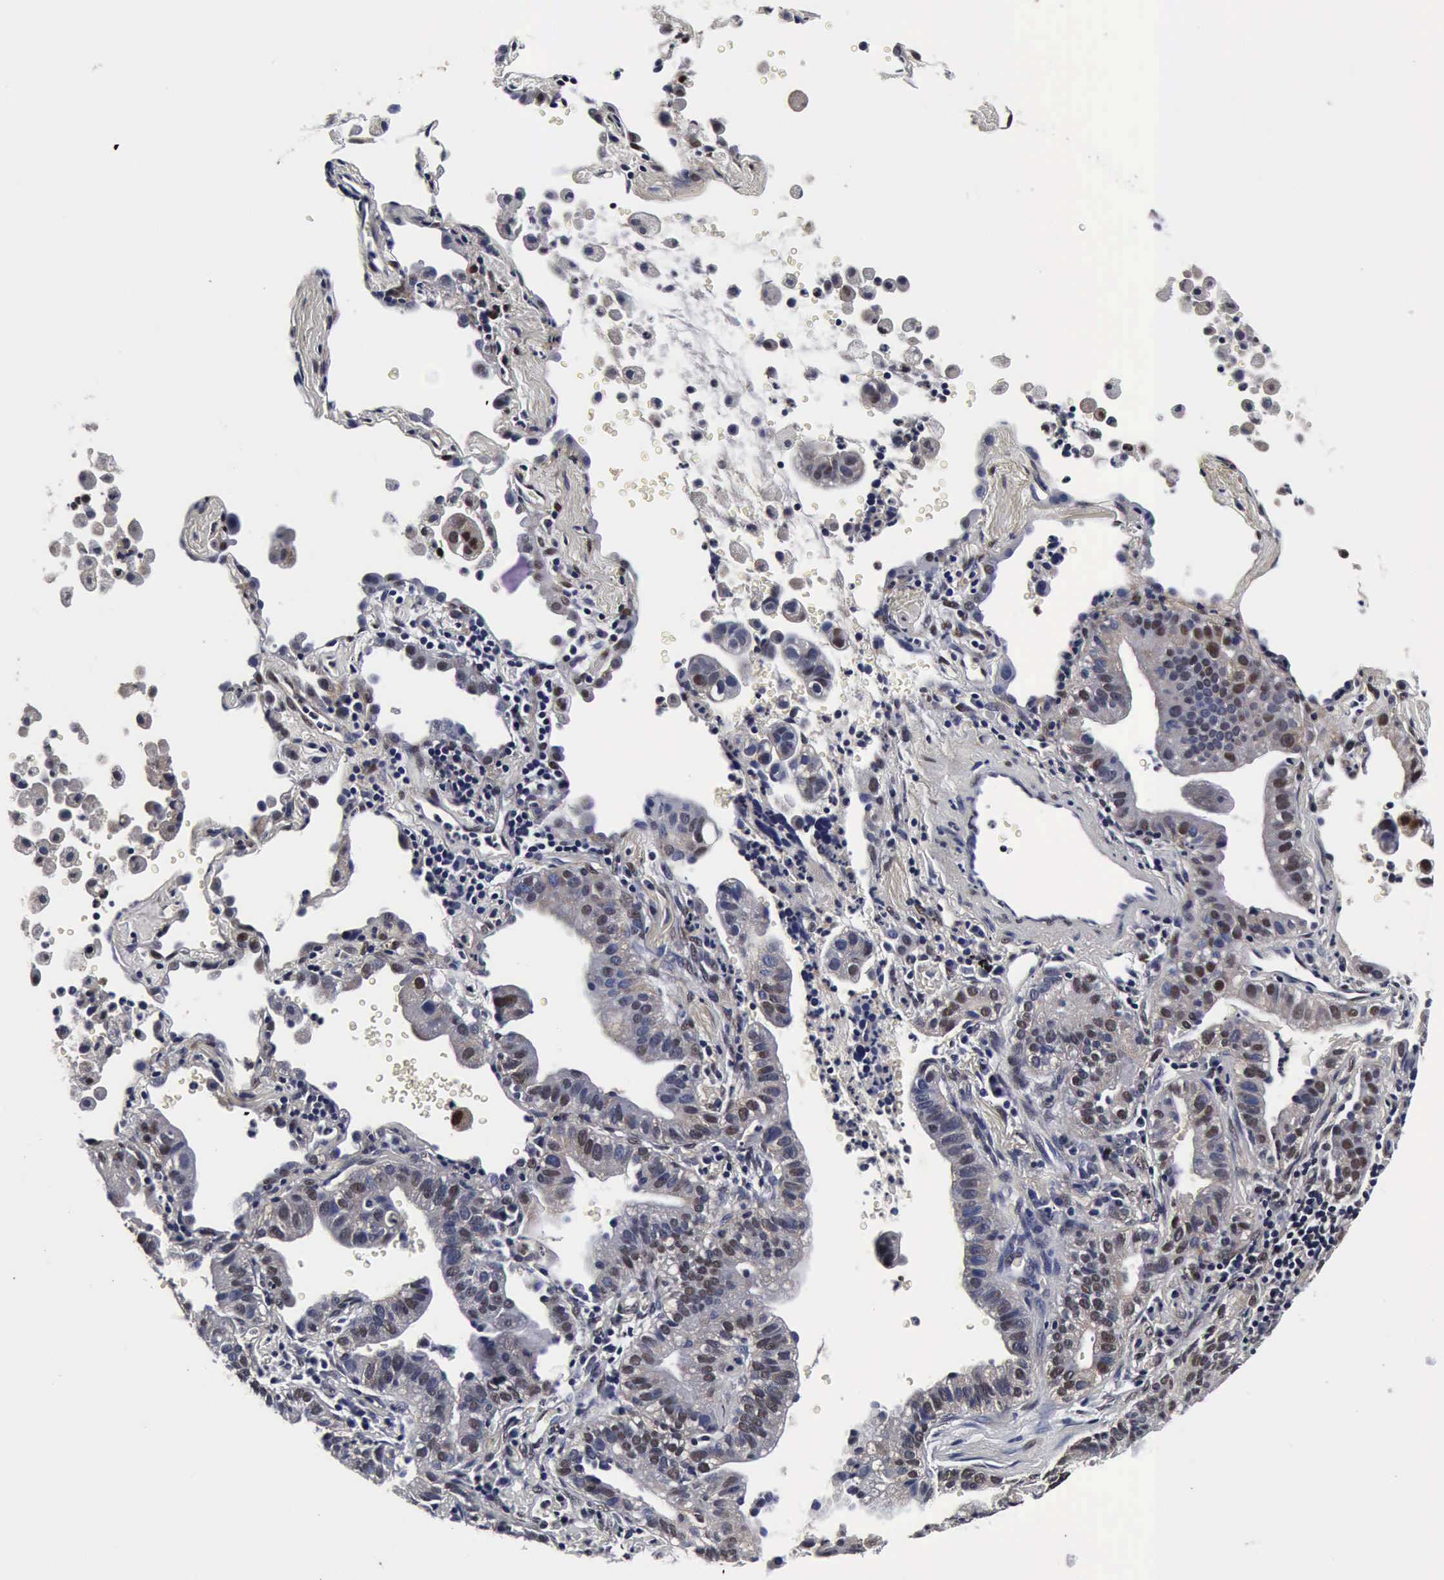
{"staining": {"intensity": "moderate", "quantity": "25%-75%", "location": "cytoplasmic/membranous,nuclear"}, "tissue": "lung cancer", "cell_type": "Tumor cells", "image_type": "cancer", "snomed": [{"axis": "morphology", "description": "Adenocarcinoma, NOS"}, {"axis": "topography", "description": "Lung"}], "caption": "Lung cancer (adenocarcinoma) tissue shows moderate cytoplasmic/membranous and nuclear expression in approximately 25%-75% of tumor cells, visualized by immunohistochemistry.", "gene": "UBC", "patient": {"sex": "female", "age": 50}}